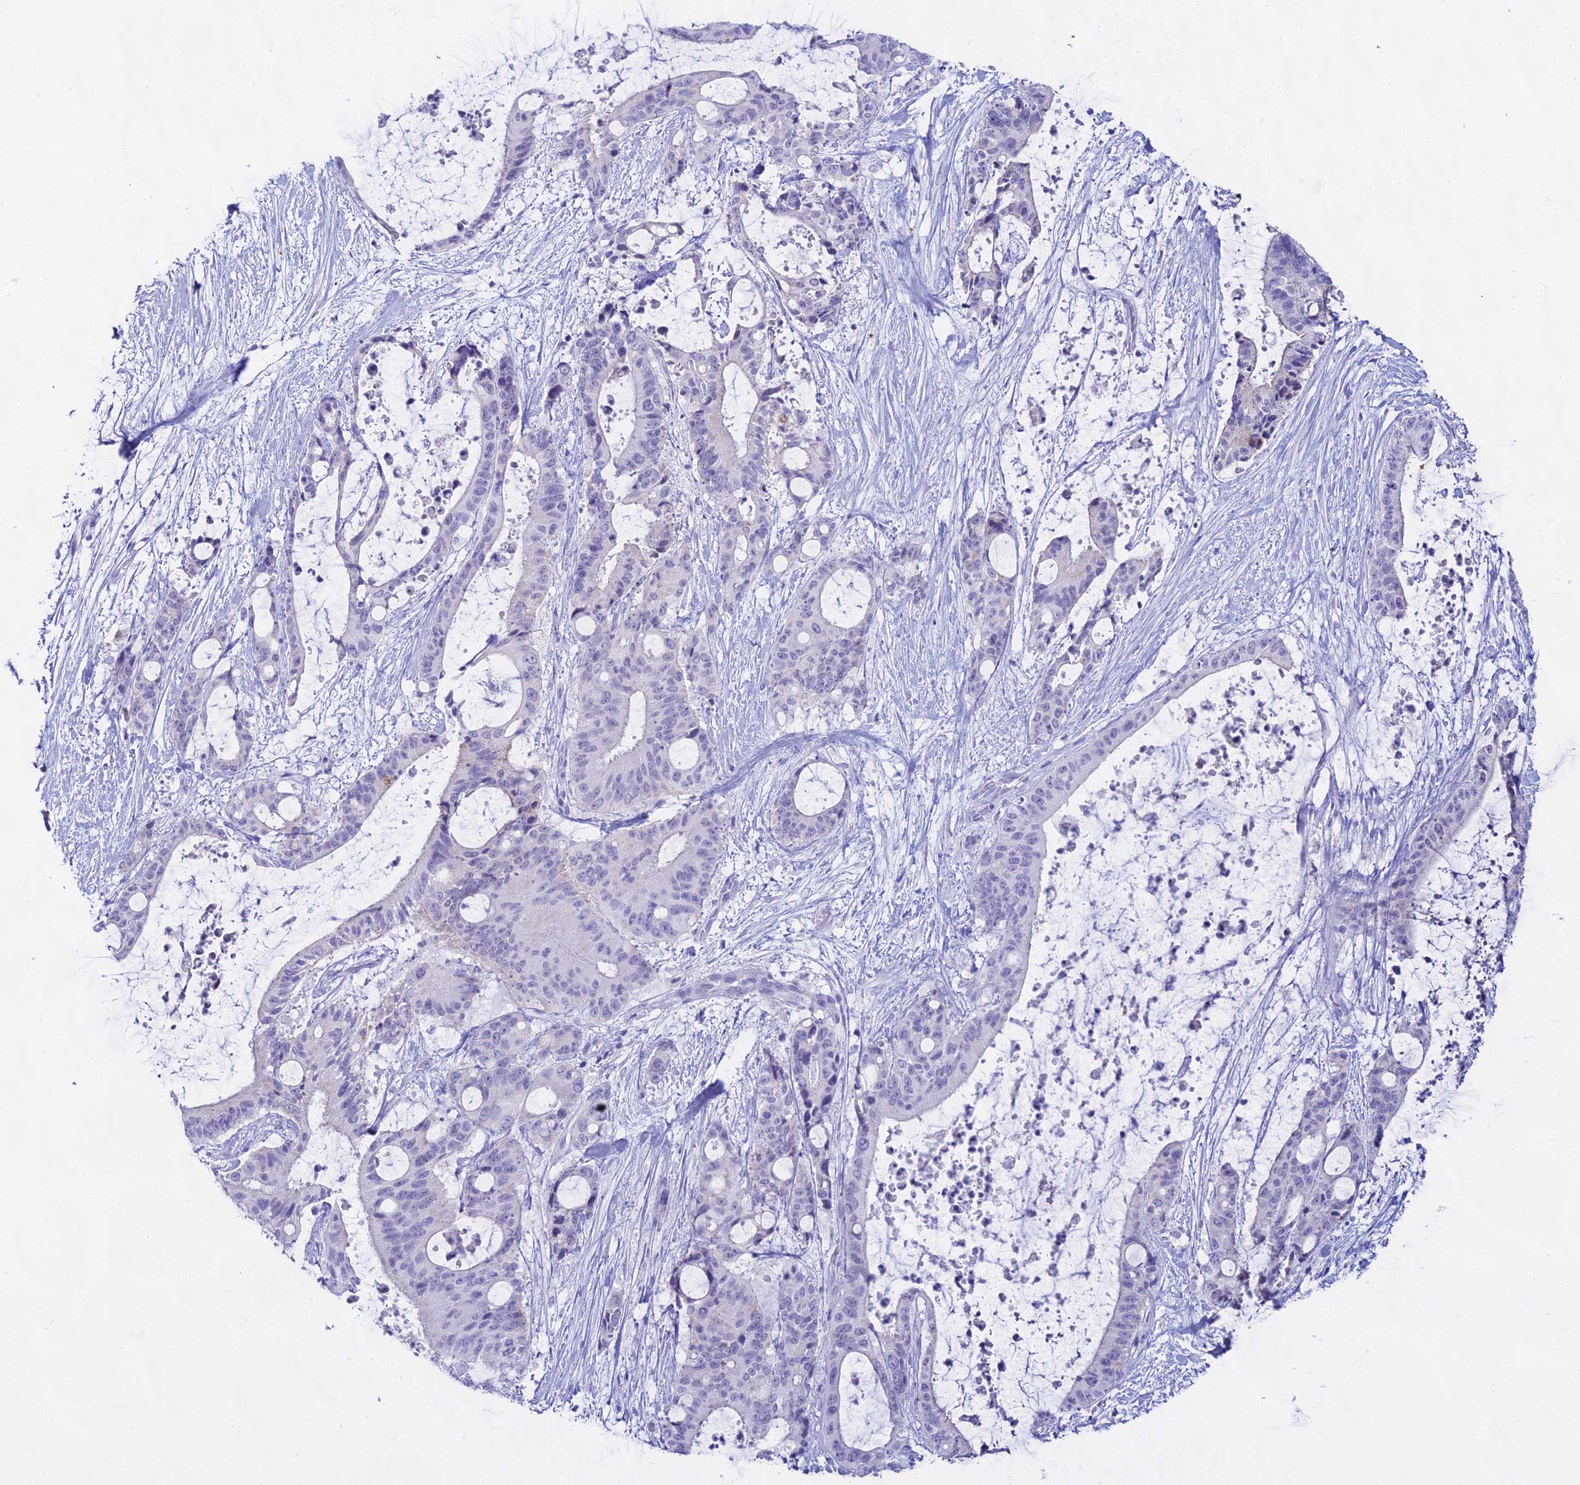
{"staining": {"intensity": "negative", "quantity": "none", "location": "none"}, "tissue": "liver cancer", "cell_type": "Tumor cells", "image_type": "cancer", "snomed": [{"axis": "morphology", "description": "Normal tissue, NOS"}, {"axis": "morphology", "description": "Cholangiocarcinoma"}, {"axis": "topography", "description": "Liver"}, {"axis": "topography", "description": "Peripheral nerve tissue"}], "caption": "Tumor cells are negative for brown protein staining in liver cancer (cholangiocarcinoma). (DAB (3,3'-diaminobenzidine) immunohistochemistry visualized using brightfield microscopy, high magnification).", "gene": "CGB2", "patient": {"sex": "female", "age": 73}}